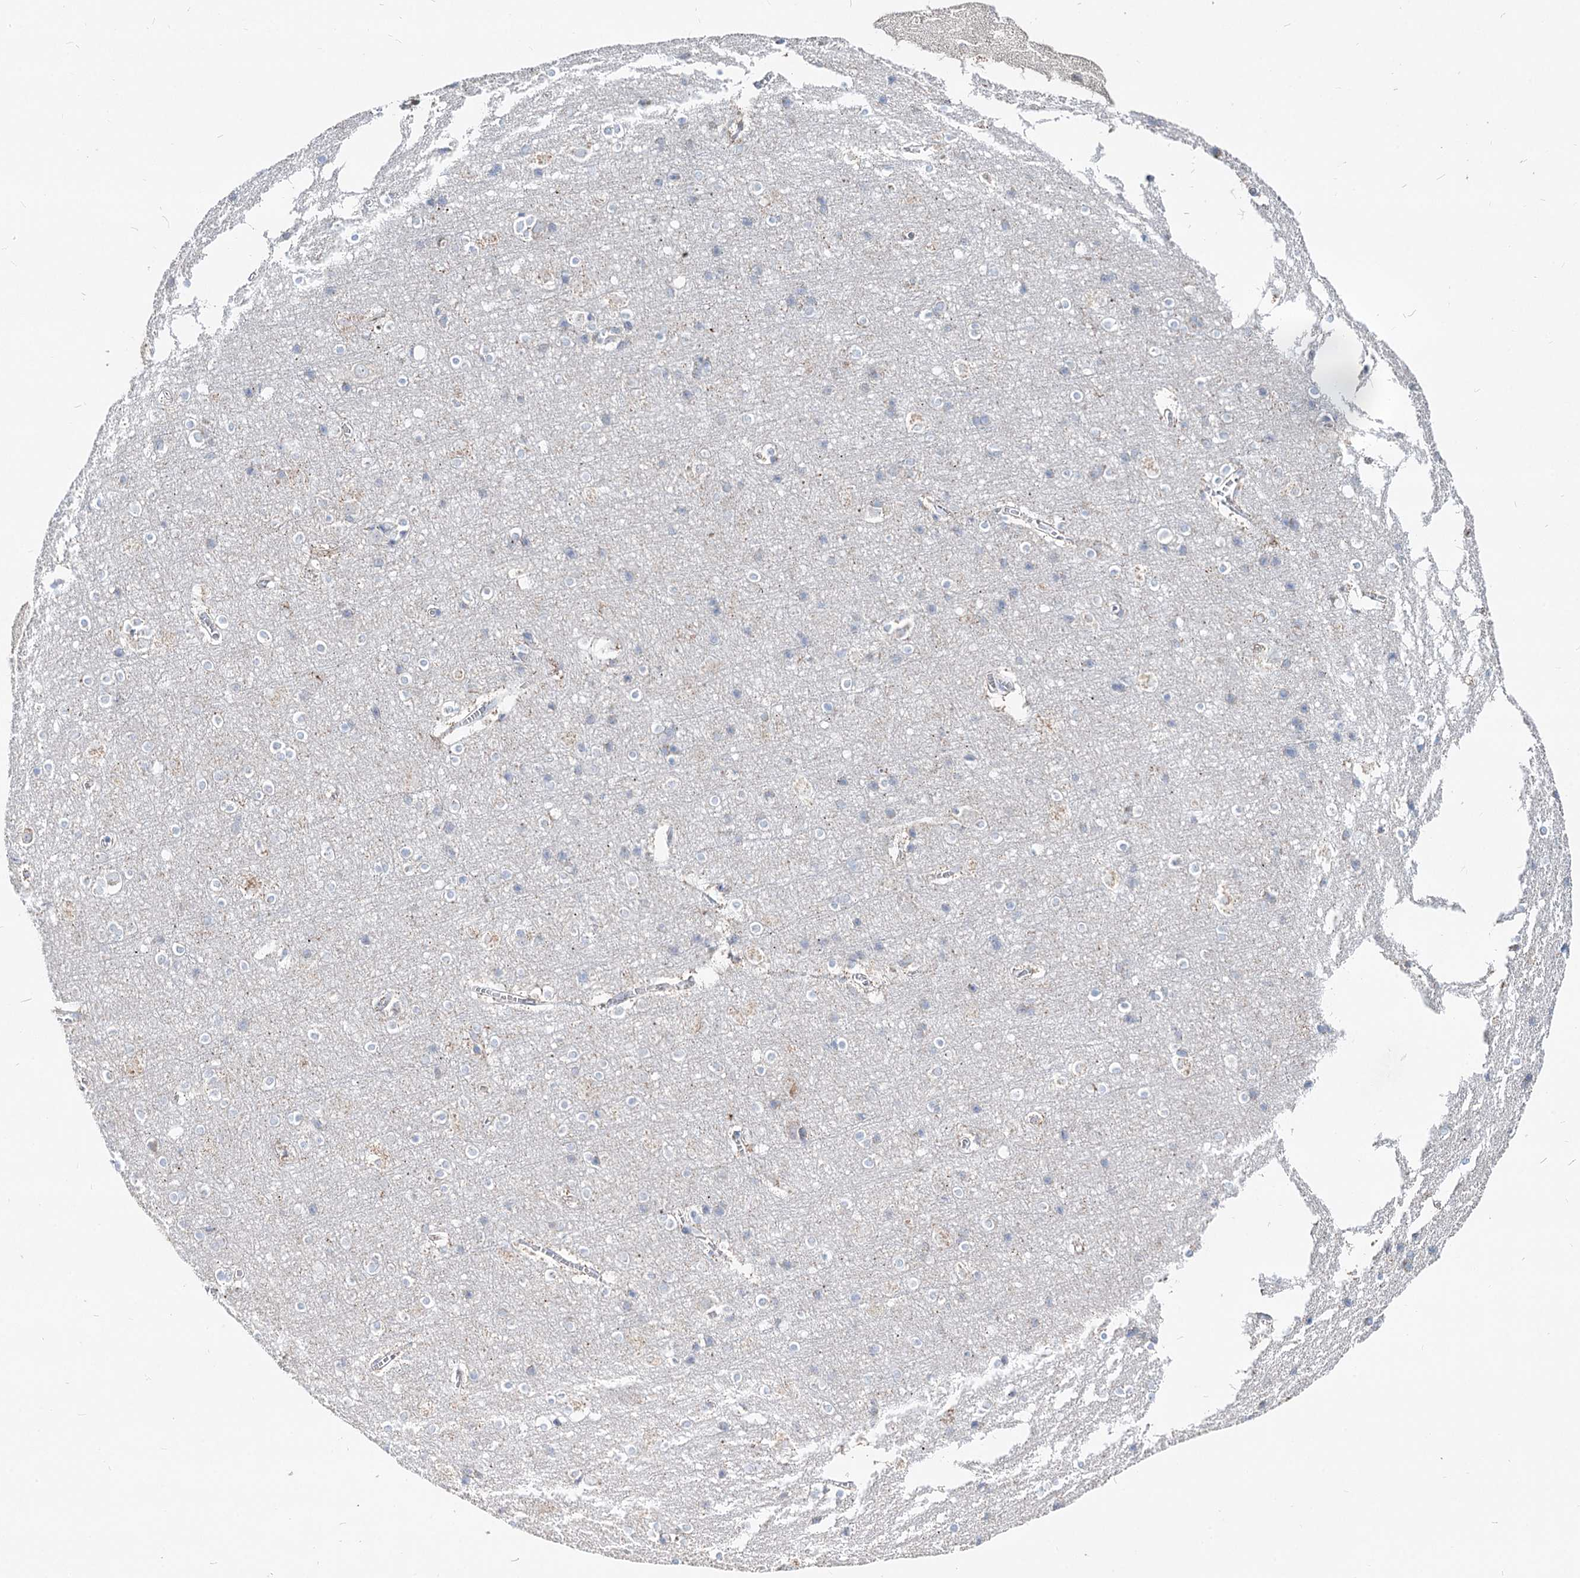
{"staining": {"intensity": "negative", "quantity": "none", "location": "none"}, "tissue": "cerebral cortex", "cell_type": "Endothelial cells", "image_type": "normal", "snomed": [{"axis": "morphology", "description": "Normal tissue, NOS"}, {"axis": "topography", "description": "Cerebral cortex"}], "caption": "Endothelial cells are negative for protein expression in normal human cerebral cortex. (DAB (3,3'-diaminobenzidine) immunohistochemistry with hematoxylin counter stain).", "gene": "MCCC2", "patient": {"sex": "male", "age": 54}}